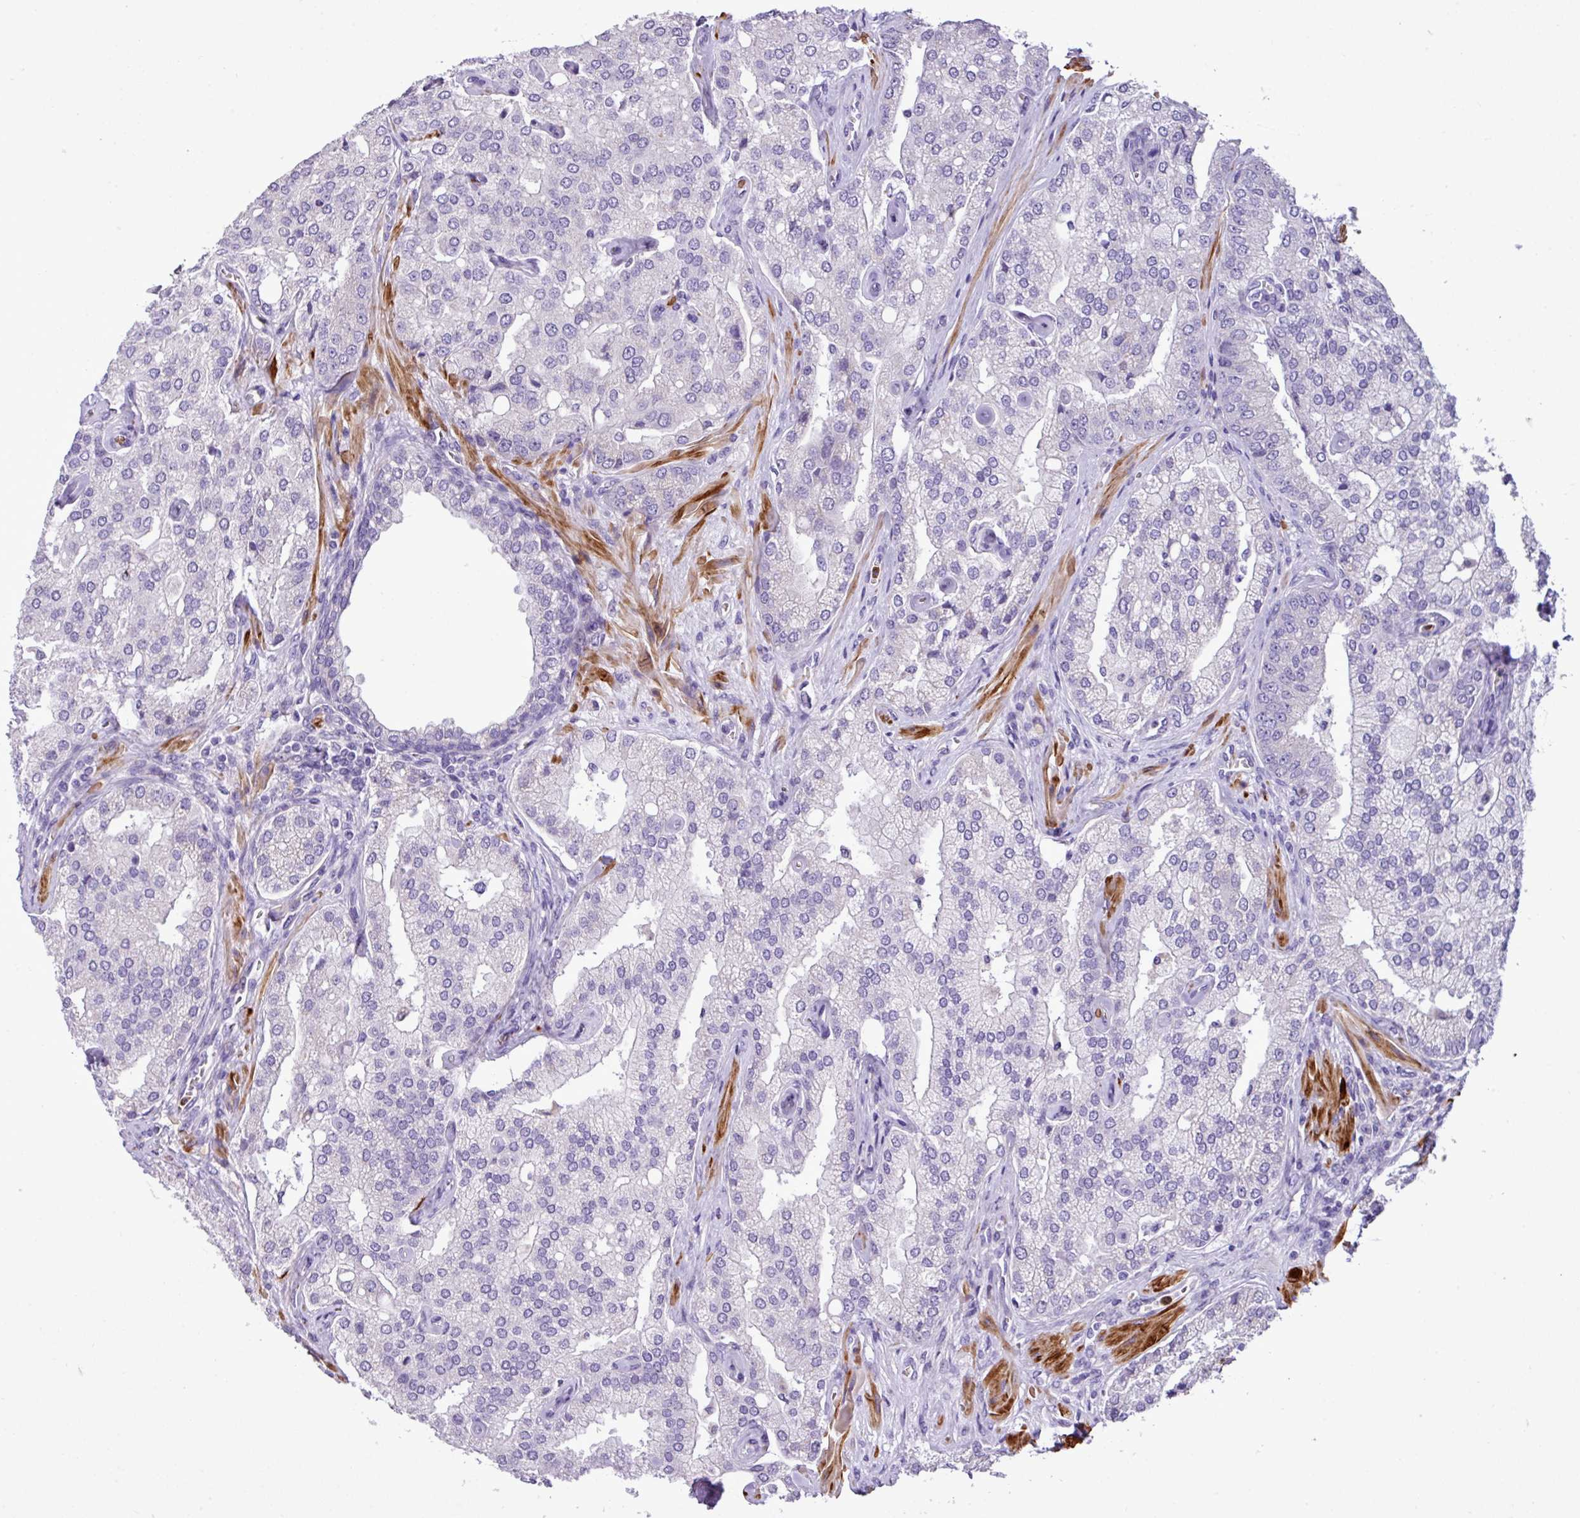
{"staining": {"intensity": "negative", "quantity": "none", "location": "none"}, "tissue": "prostate cancer", "cell_type": "Tumor cells", "image_type": "cancer", "snomed": [{"axis": "morphology", "description": "Adenocarcinoma, High grade"}, {"axis": "topography", "description": "Prostate"}], "caption": "Prostate high-grade adenocarcinoma was stained to show a protein in brown. There is no significant staining in tumor cells. (DAB IHC visualized using brightfield microscopy, high magnification).", "gene": "ZSCAN5A", "patient": {"sex": "male", "age": 68}}